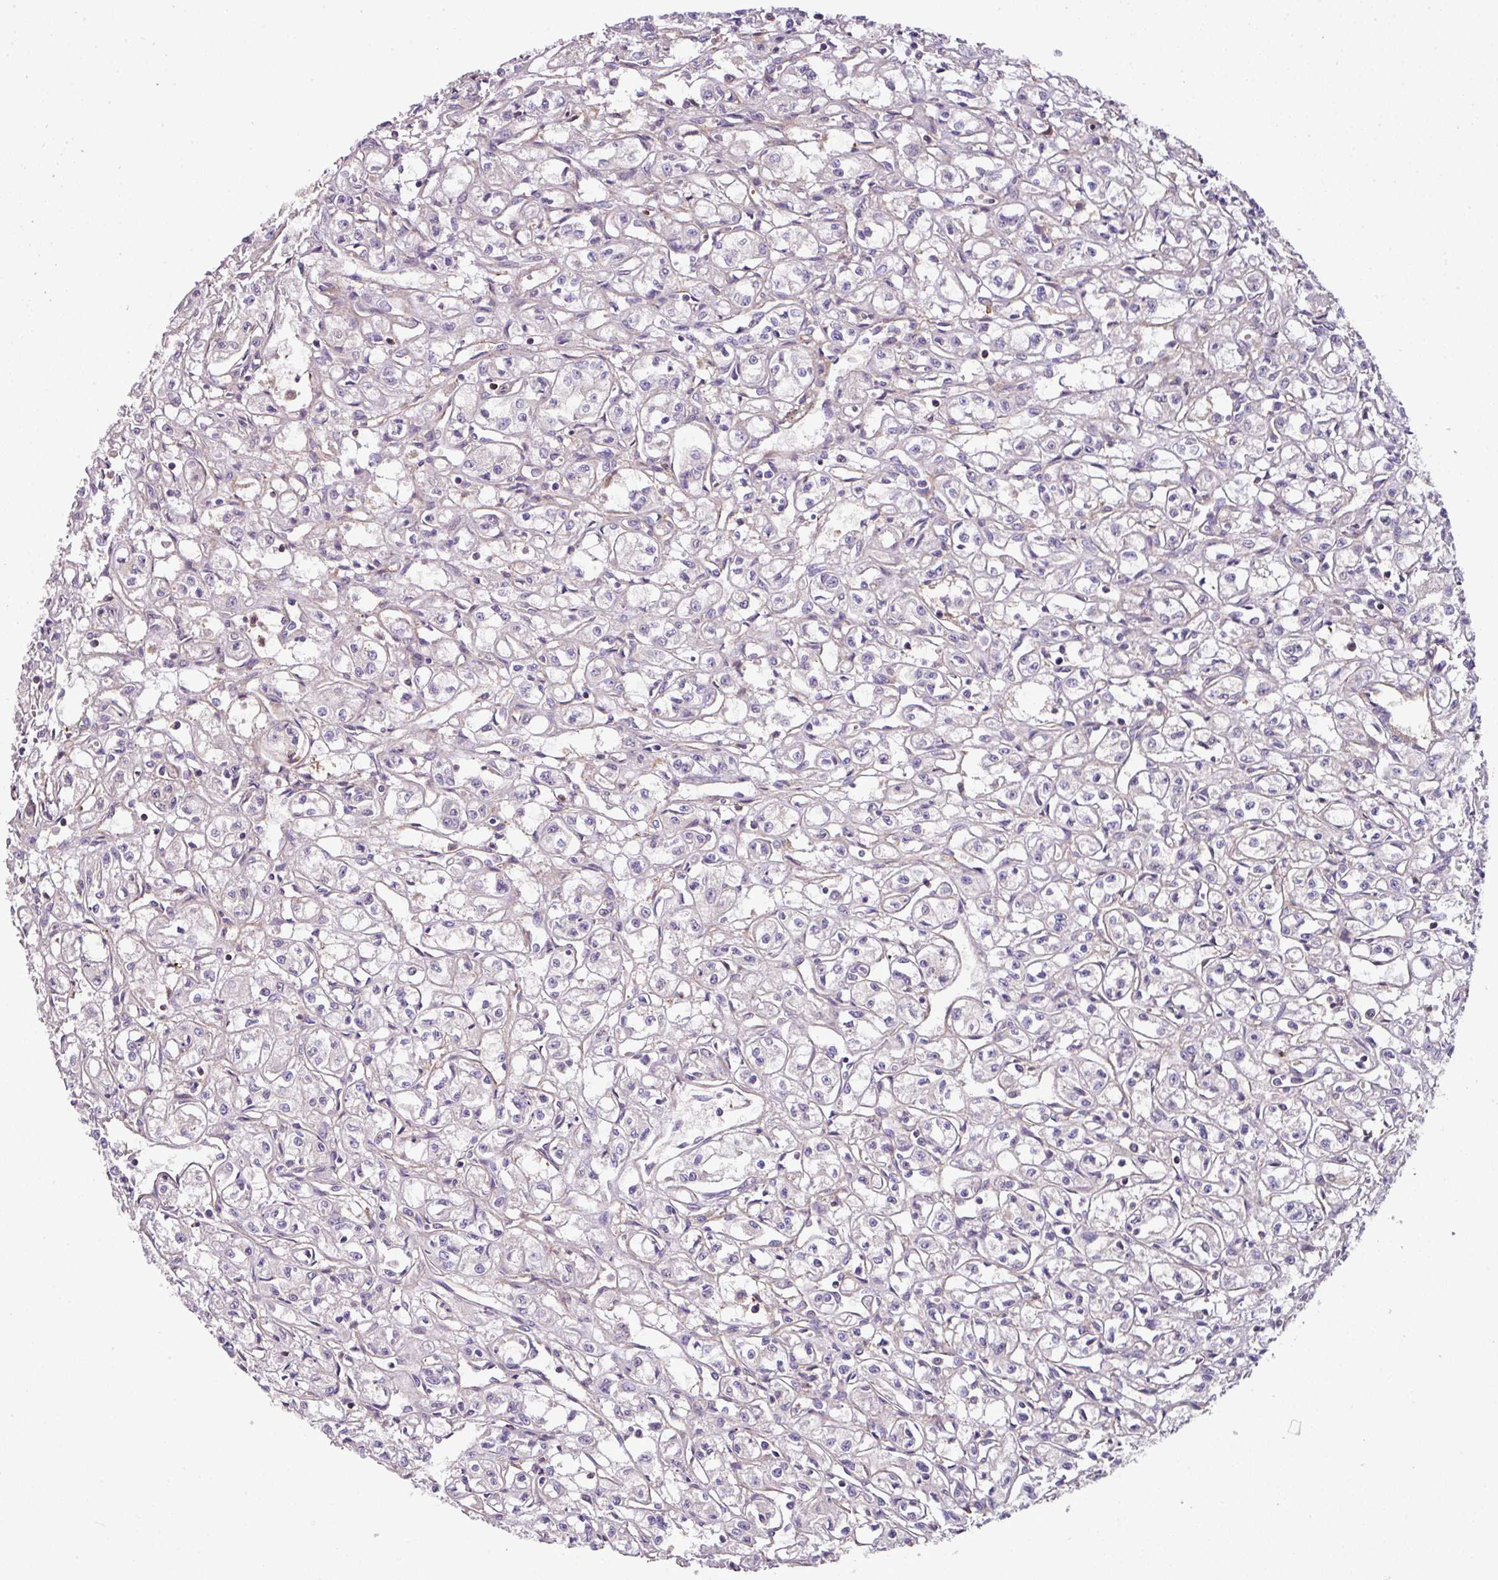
{"staining": {"intensity": "negative", "quantity": "none", "location": "none"}, "tissue": "renal cancer", "cell_type": "Tumor cells", "image_type": "cancer", "snomed": [{"axis": "morphology", "description": "Adenocarcinoma, NOS"}, {"axis": "topography", "description": "Kidney"}], "caption": "Renal cancer stained for a protein using IHC exhibits no staining tumor cells.", "gene": "CASS4", "patient": {"sex": "male", "age": 56}}